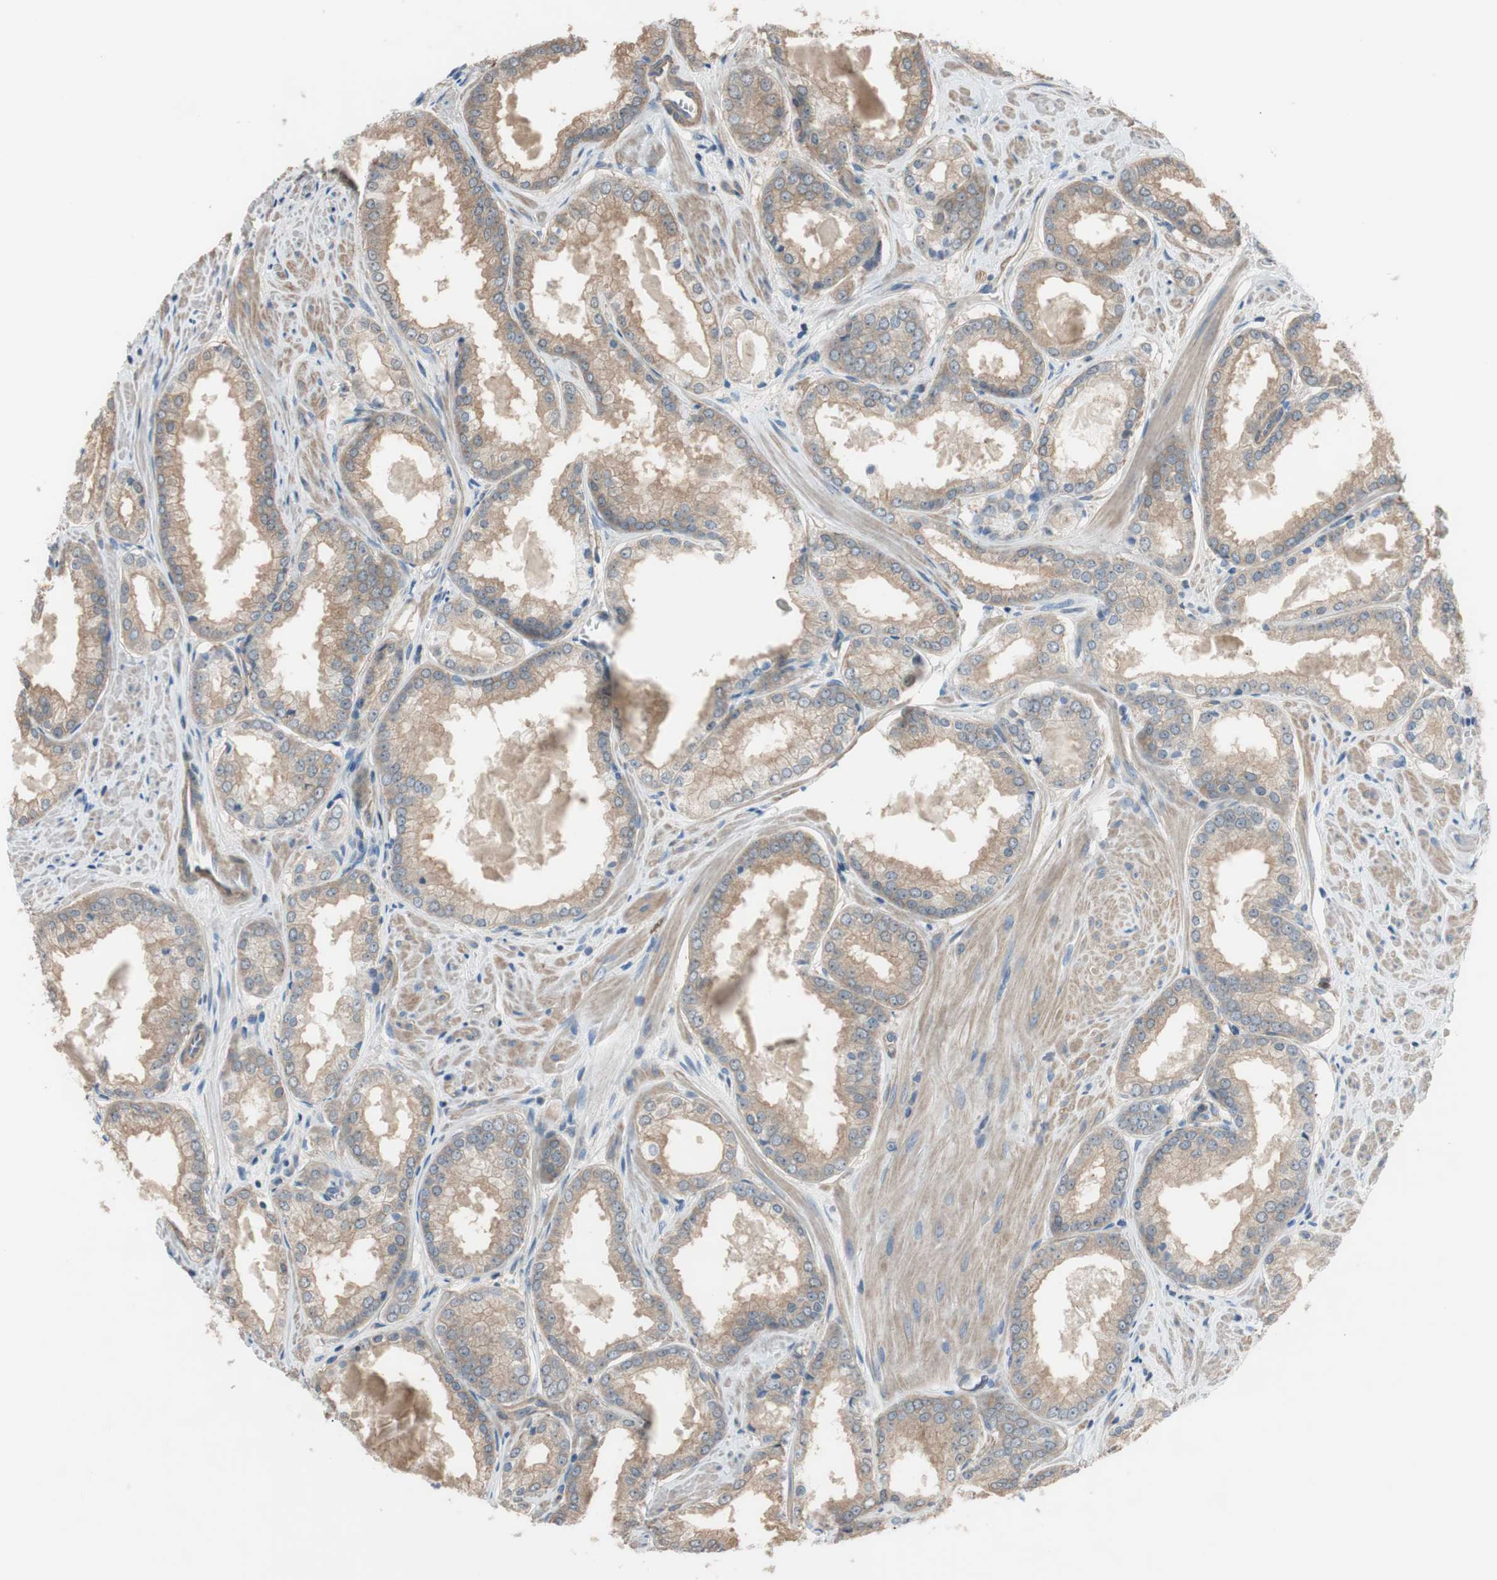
{"staining": {"intensity": "weak", "quantity": ">75%", "location": "cytoplasmic/membranous"}, "tissue": "prostate cancer", "cell_type": "Tumor cells", "image_type": "cancer", "snomed": [{"axis": "morphology", "description": "Adenocarcinoma, Low grade"}, {"axis": "topography", "description": "Prostate"}], "caption": "Brown immunohistochemical staining in human prostate adenocarcinoma (low-grade) displays weak cytoplasmic/membranous staining in approximately >75% of tumor cells. Nuclei are stained in blue.", "gene": "CALML3", "patient": {"sex": "male", "age": 64}}